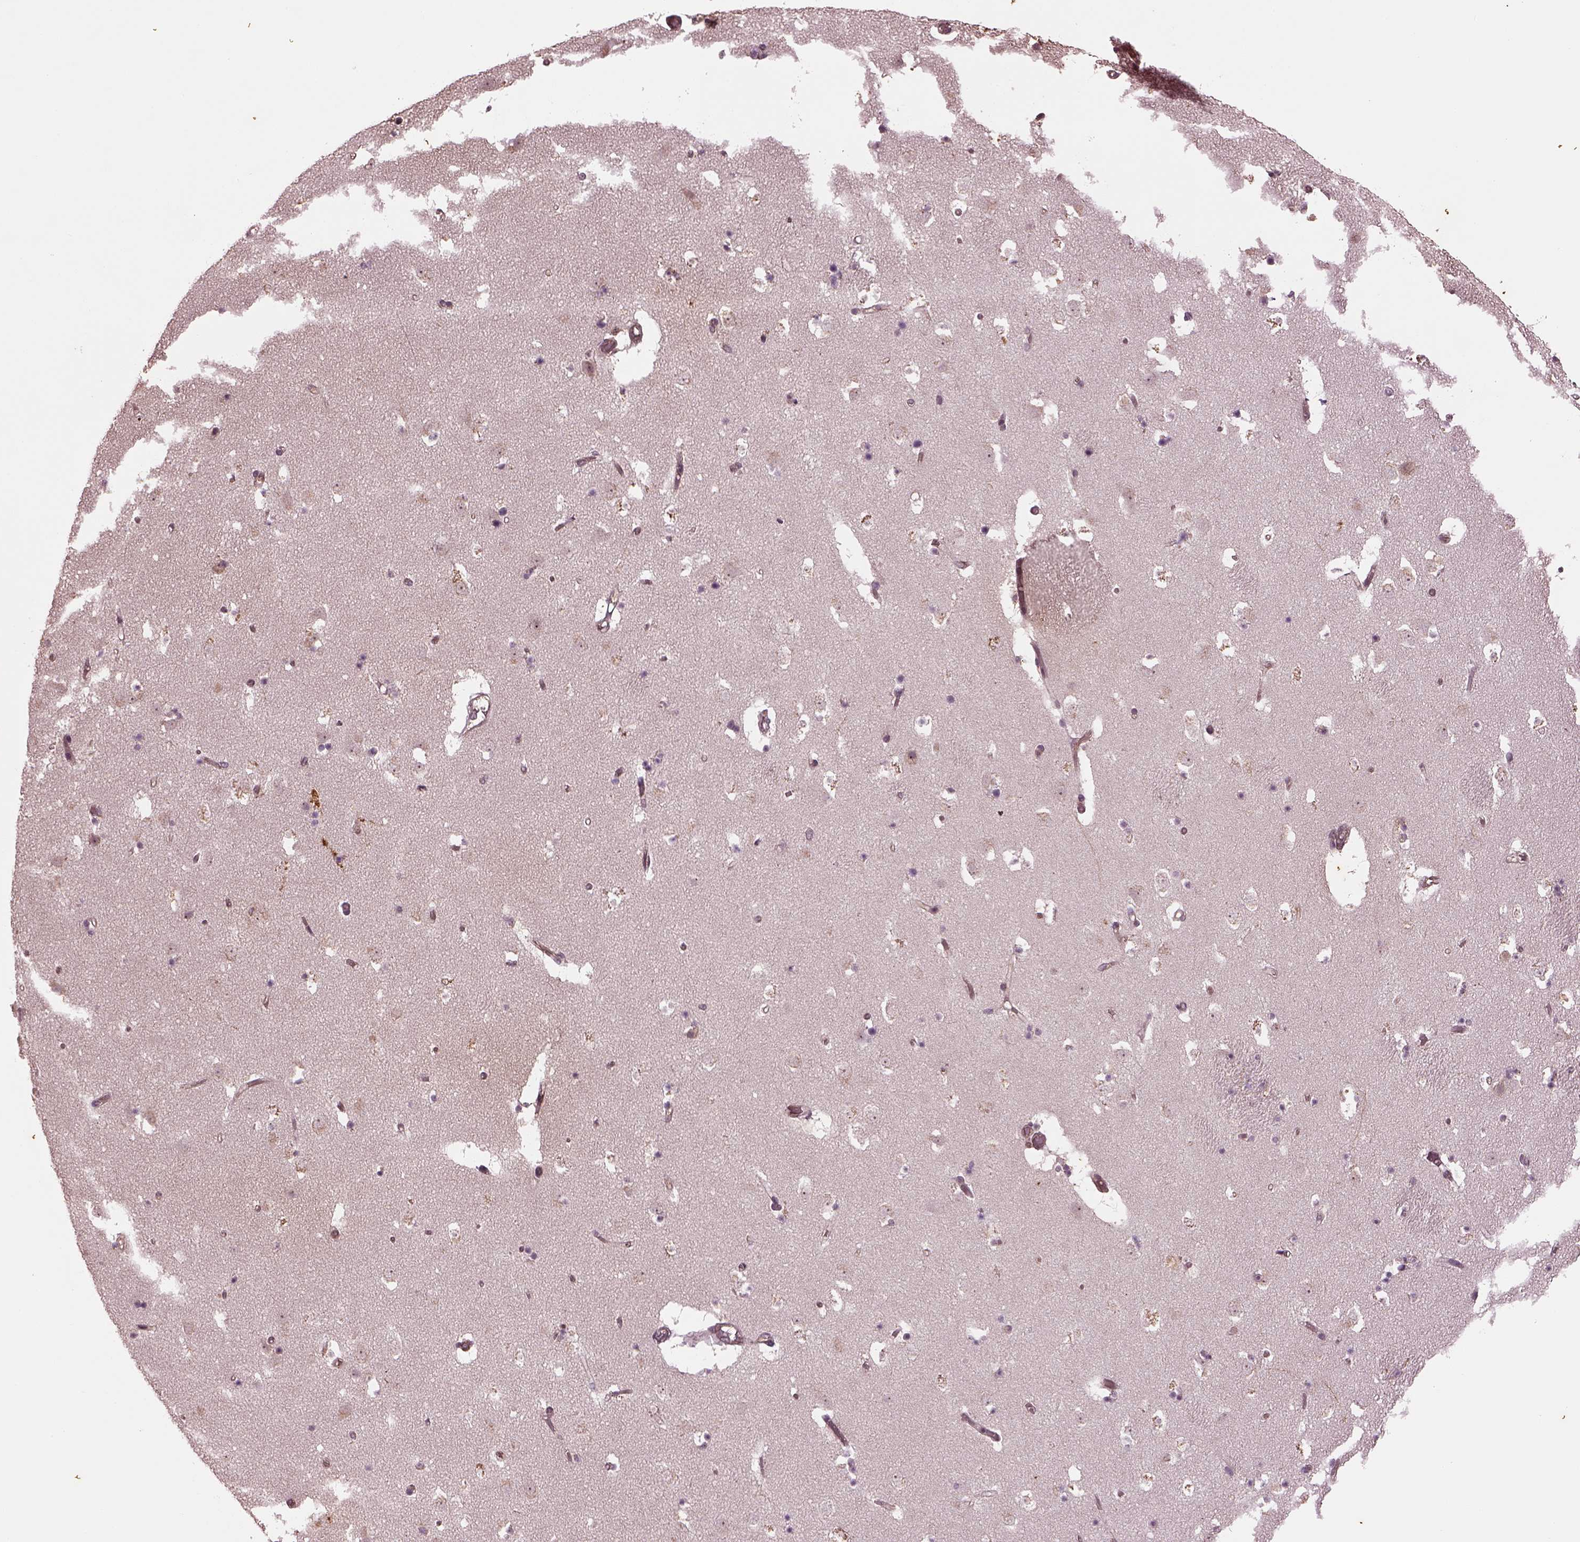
{"staining": {"intensity": "negative", "quantity": "none", "location": "none"}, "tissue": "caudate", "cell_type": "Glial cells", "image_type": "normal", "snomed": [{"axis": "morphology", "description": "Normal tissue, NOS"}, {"axis": "topography", "description": "Lateral ventricle wall"}], "caption": "Unremarkable caudate was stained to show a protein in brown. There is no significant staining in glial cells. (Brightfield microscopy of DAB immunohistochemistry (IHC) at high magnification).", "gene": "GNRH1", "patient": {"sex": "female", "age": 42}}